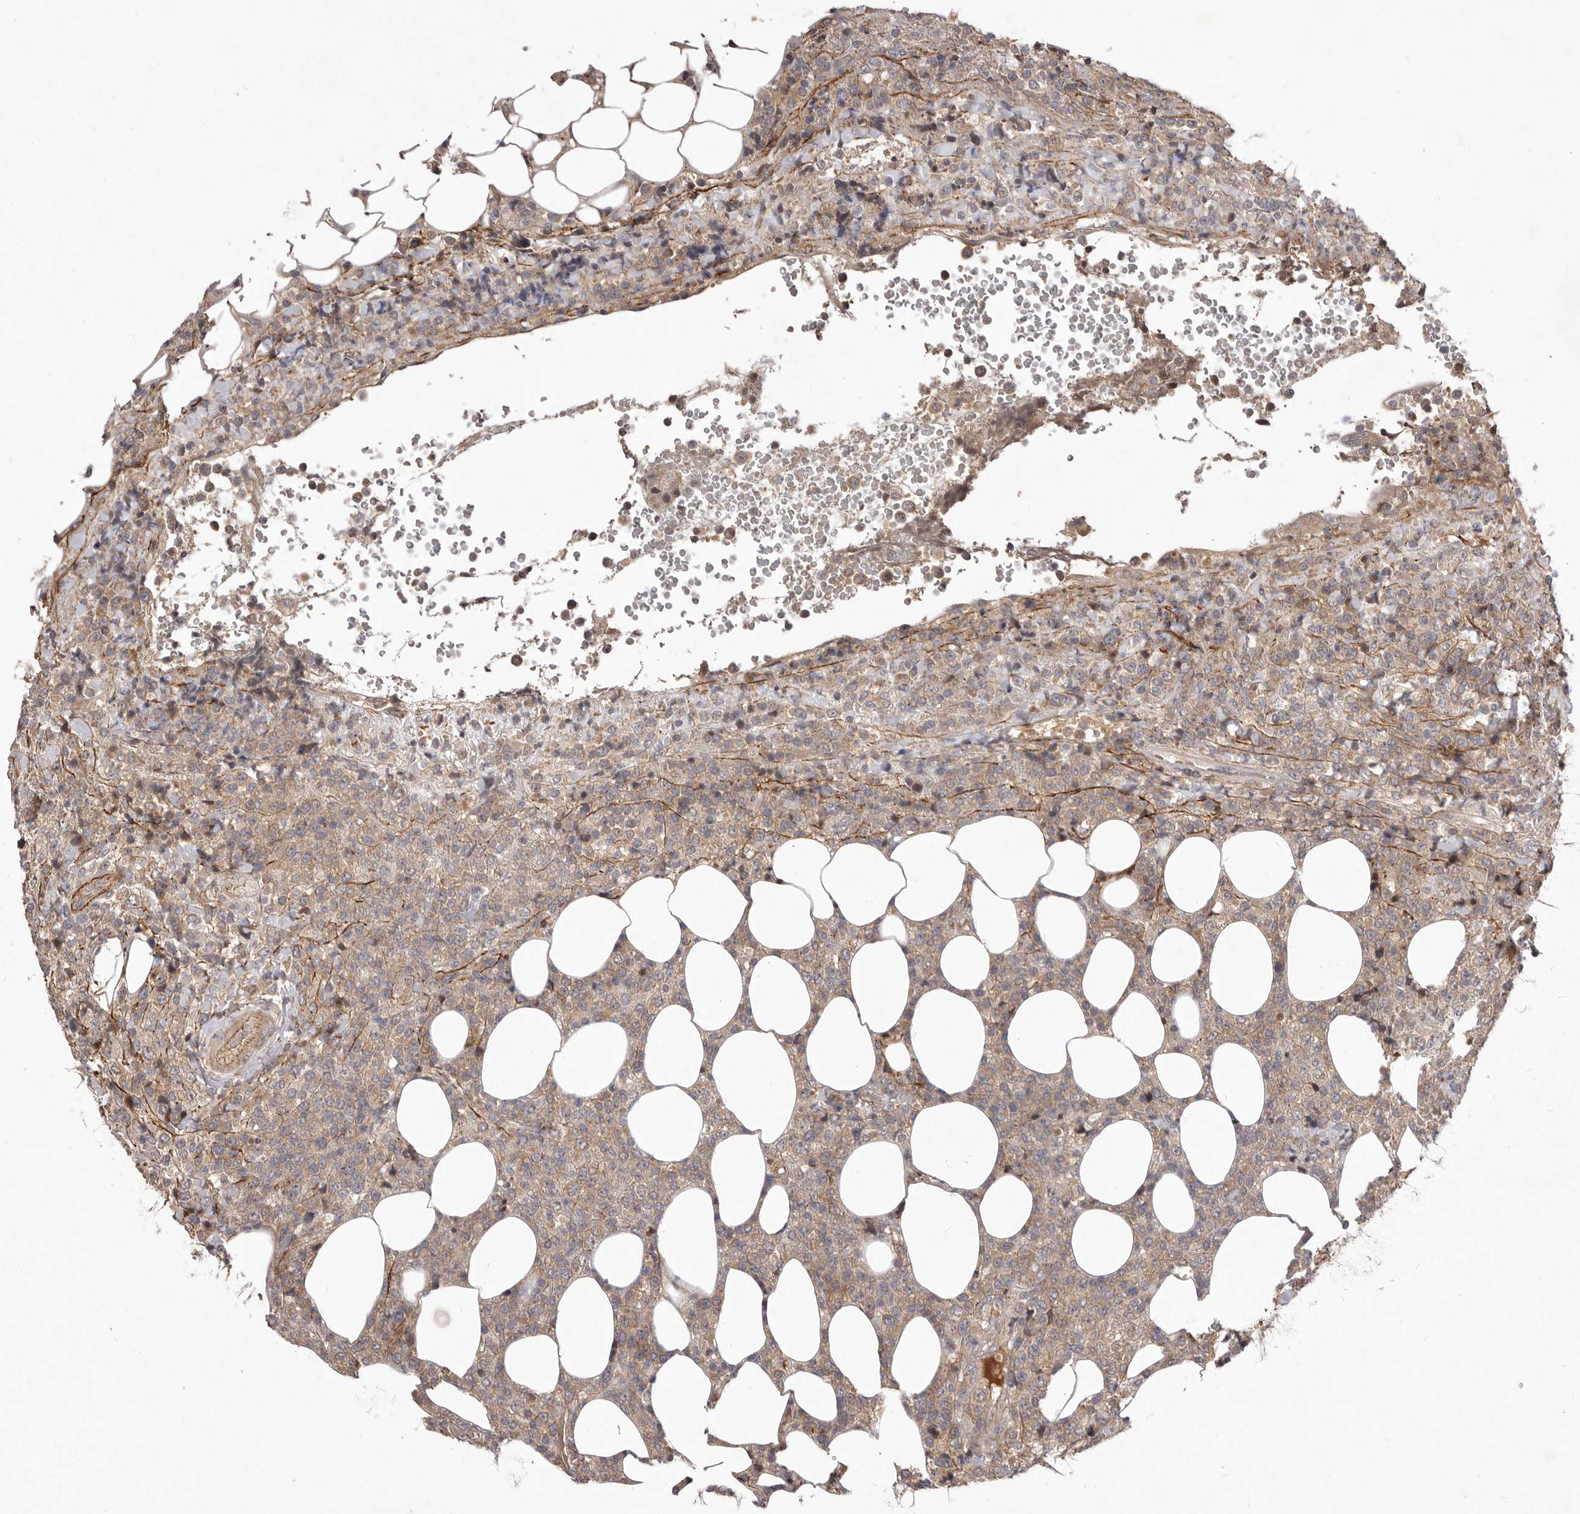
{"staining": {"intensity": "moderate", "quantity": "25%-75%", "location": "cytoplasmic/membranous"}, "tissue": "lymphoma", "cell_type": "Tumor cells", "image_type": "cancer", "snomed": [{"axis": "morphology", "description": "Malignant lymphoma, non-Hodgkin's type, High grade"}, {"axis": "topography", "description": "Lymph node"}], "caption": "Immunohistochemical staining of malignant lymphoma, non-Hodgkin's type (high-grade) exhibits medium levels of moderate cytoplasmic/membranous staining in approximately 25%-75% of tumor cells. Immunohistochemistry (ihc) stains the protein in brown and the nuclei are stained blue.", "gene": "HBS1L", "patient": {"sex": "male", "age": 13}}